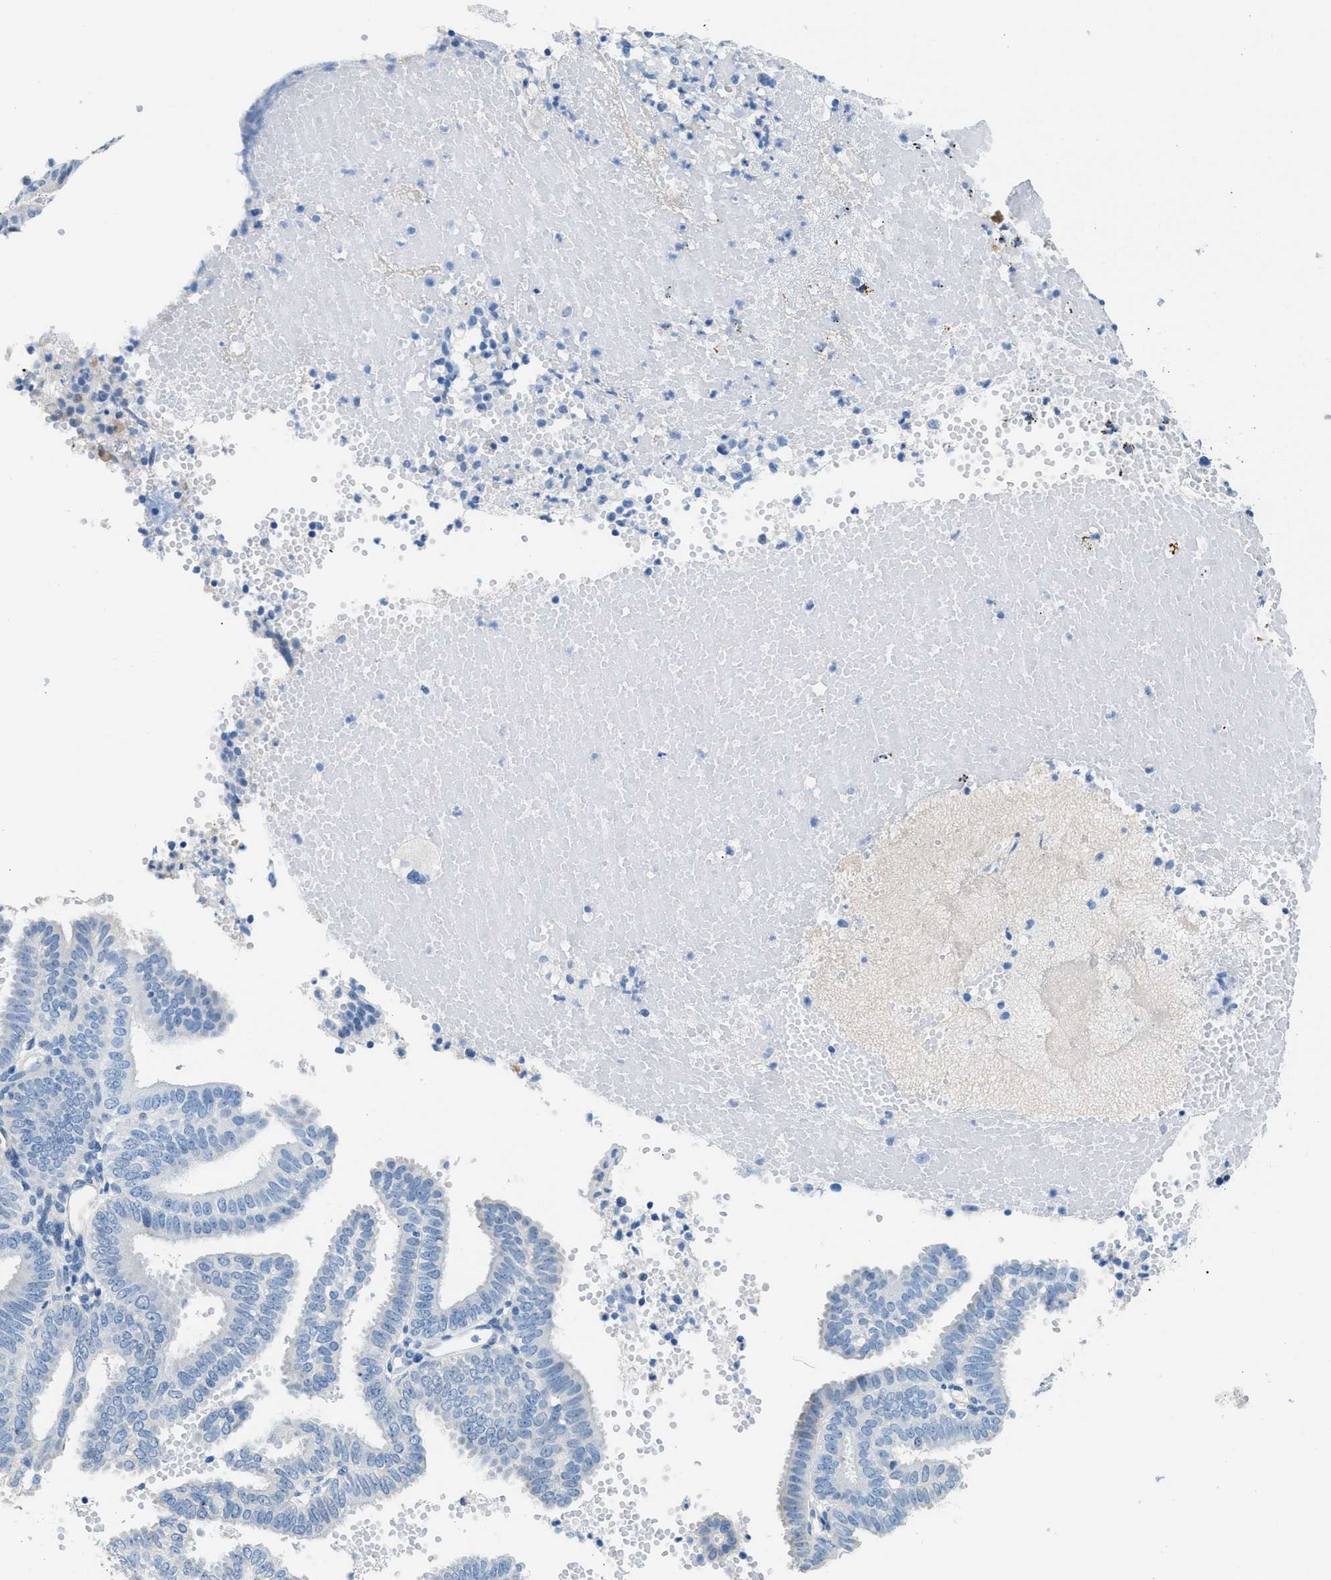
{"staining": {"intensity": "negative", "quantity": "none", "location": "none"}, "tissue": "endometrial cancer", "cell_type": "Tumor cells", "image_type": "cancer", "snomed": [{"axis": "morphology", "description": "Adenocarcinoma, NOS"}, {"axis": "topography", "description": "Endometrium"}], "caption": "Immunohistochemistry (IHC) histopathology image of human adenocarcinoma (endometrial) stained for a protein (brown), which reveals no expression in tumor cells.", "gene": "SPAM1", "patient": {"sex": "female", "age": 58}}